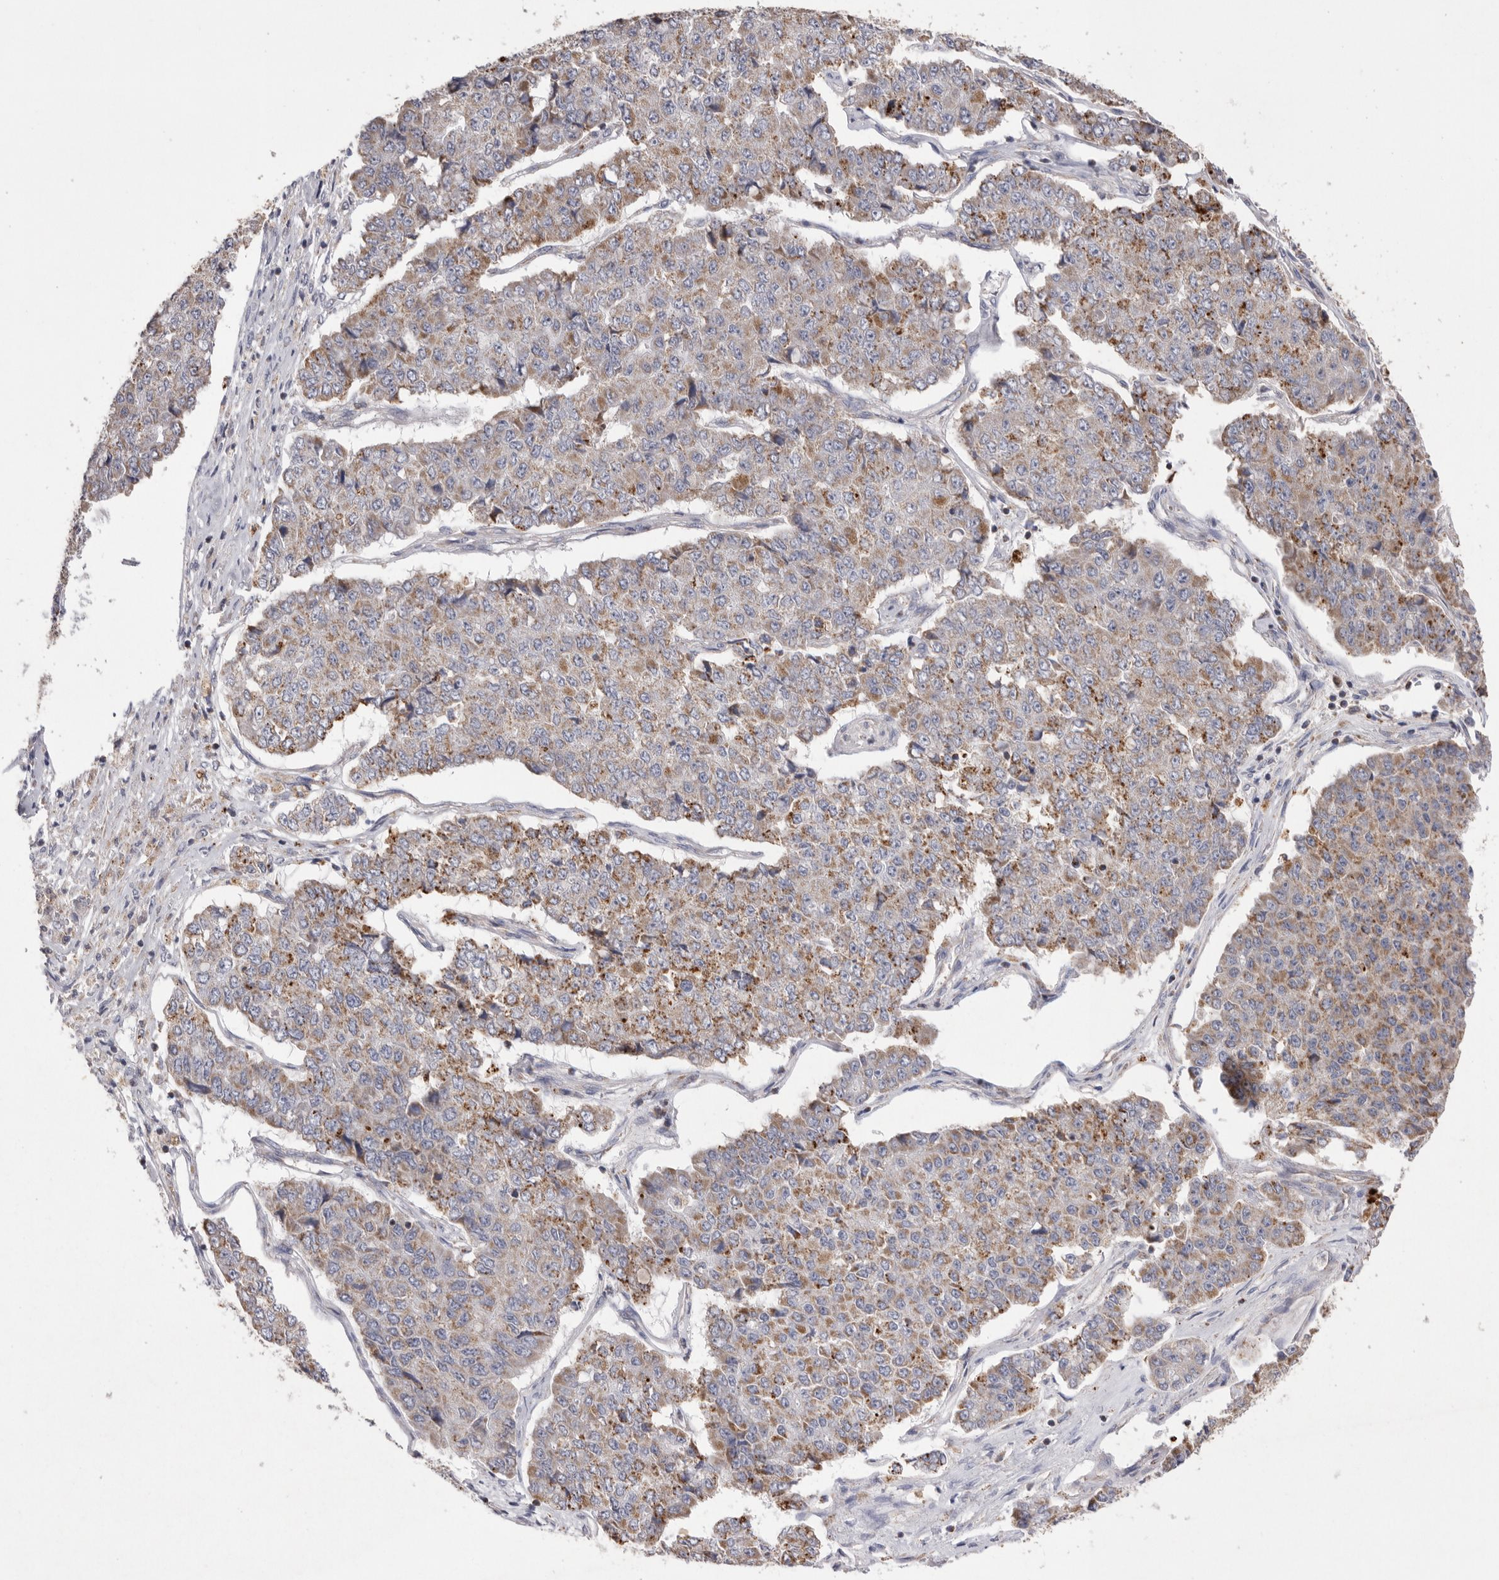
{"staining": {"intensity": "moderate", "quantity": "25%-75%", "location": "cytoplasmic/membranous"}, "tissue": "pancreatic cancer", "cell_type": "Tumor cells", "image_type": "cancer", "snomed": [{"axis": "morphology", "description": "Adenocarcinoma, NOS"}, {"axis": "topography", "description": "Pancreas"}], "caption": "Immunohistochemical staining of pancreatic cancer reveals moderate cytoplasmic/membranous protein staining in approximately 25%-75% of tumor cells.", "gene": "VDAC3", "patient": {"sex": "male", "age": 50}}